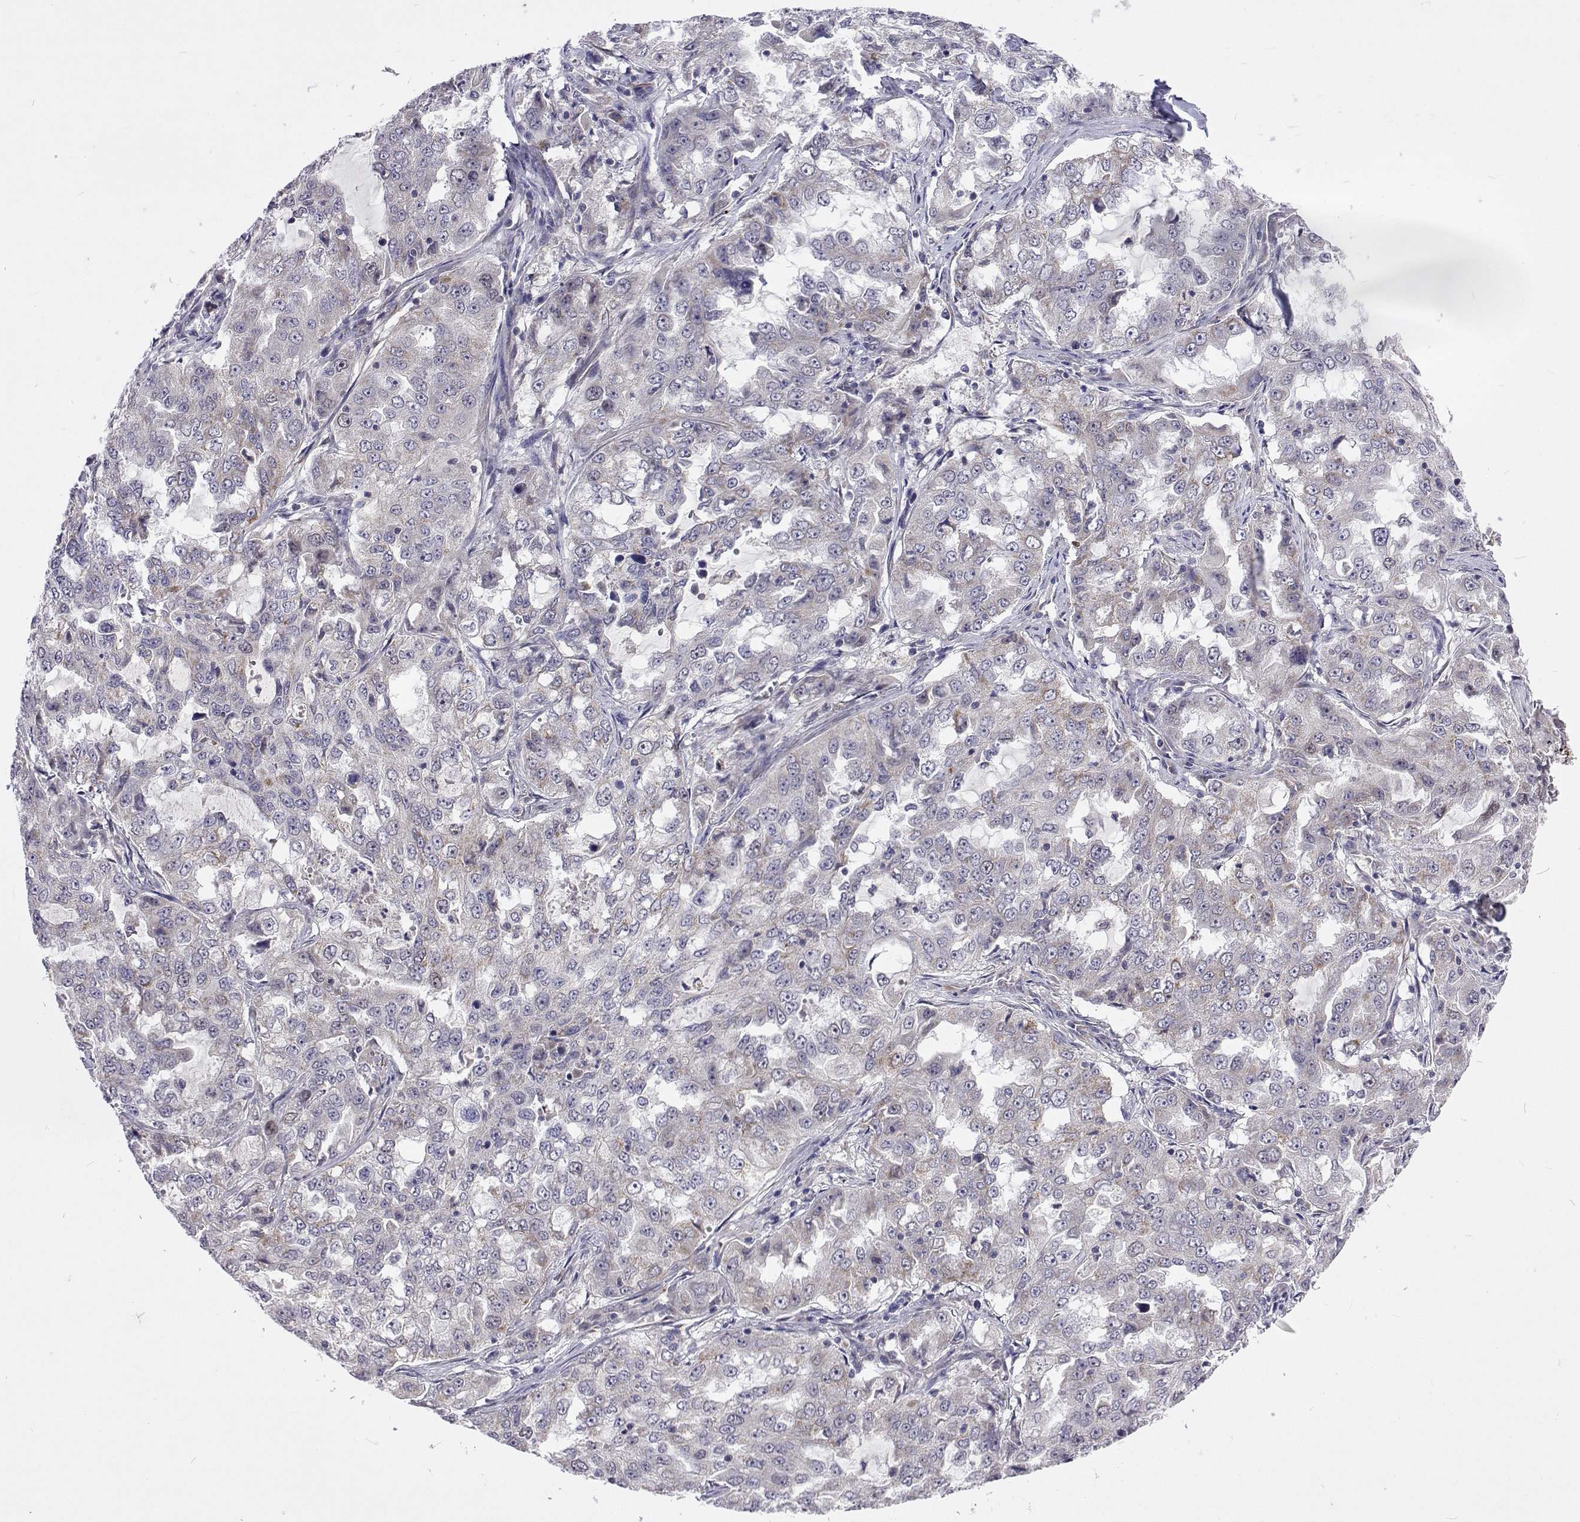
{"staining": {"intensity": "negative", "quantity": "none", "location": "none"}, "tissue": "lung cancer", "cell_type": "Tumor cells", "image_type": "cancer", "snomed": [{"axis": "morphology", "description": "Adenocarcinoma, NOS"}, {"axis": "topography", "description": "Lung"}], "caption": "Immunohistochemical staining of lung cancer shows no significant staining in tumor cells. Nuclei are stained in blue.", "gene": "DHTKD1", "patient": {"sex": "female", "age": 61}}